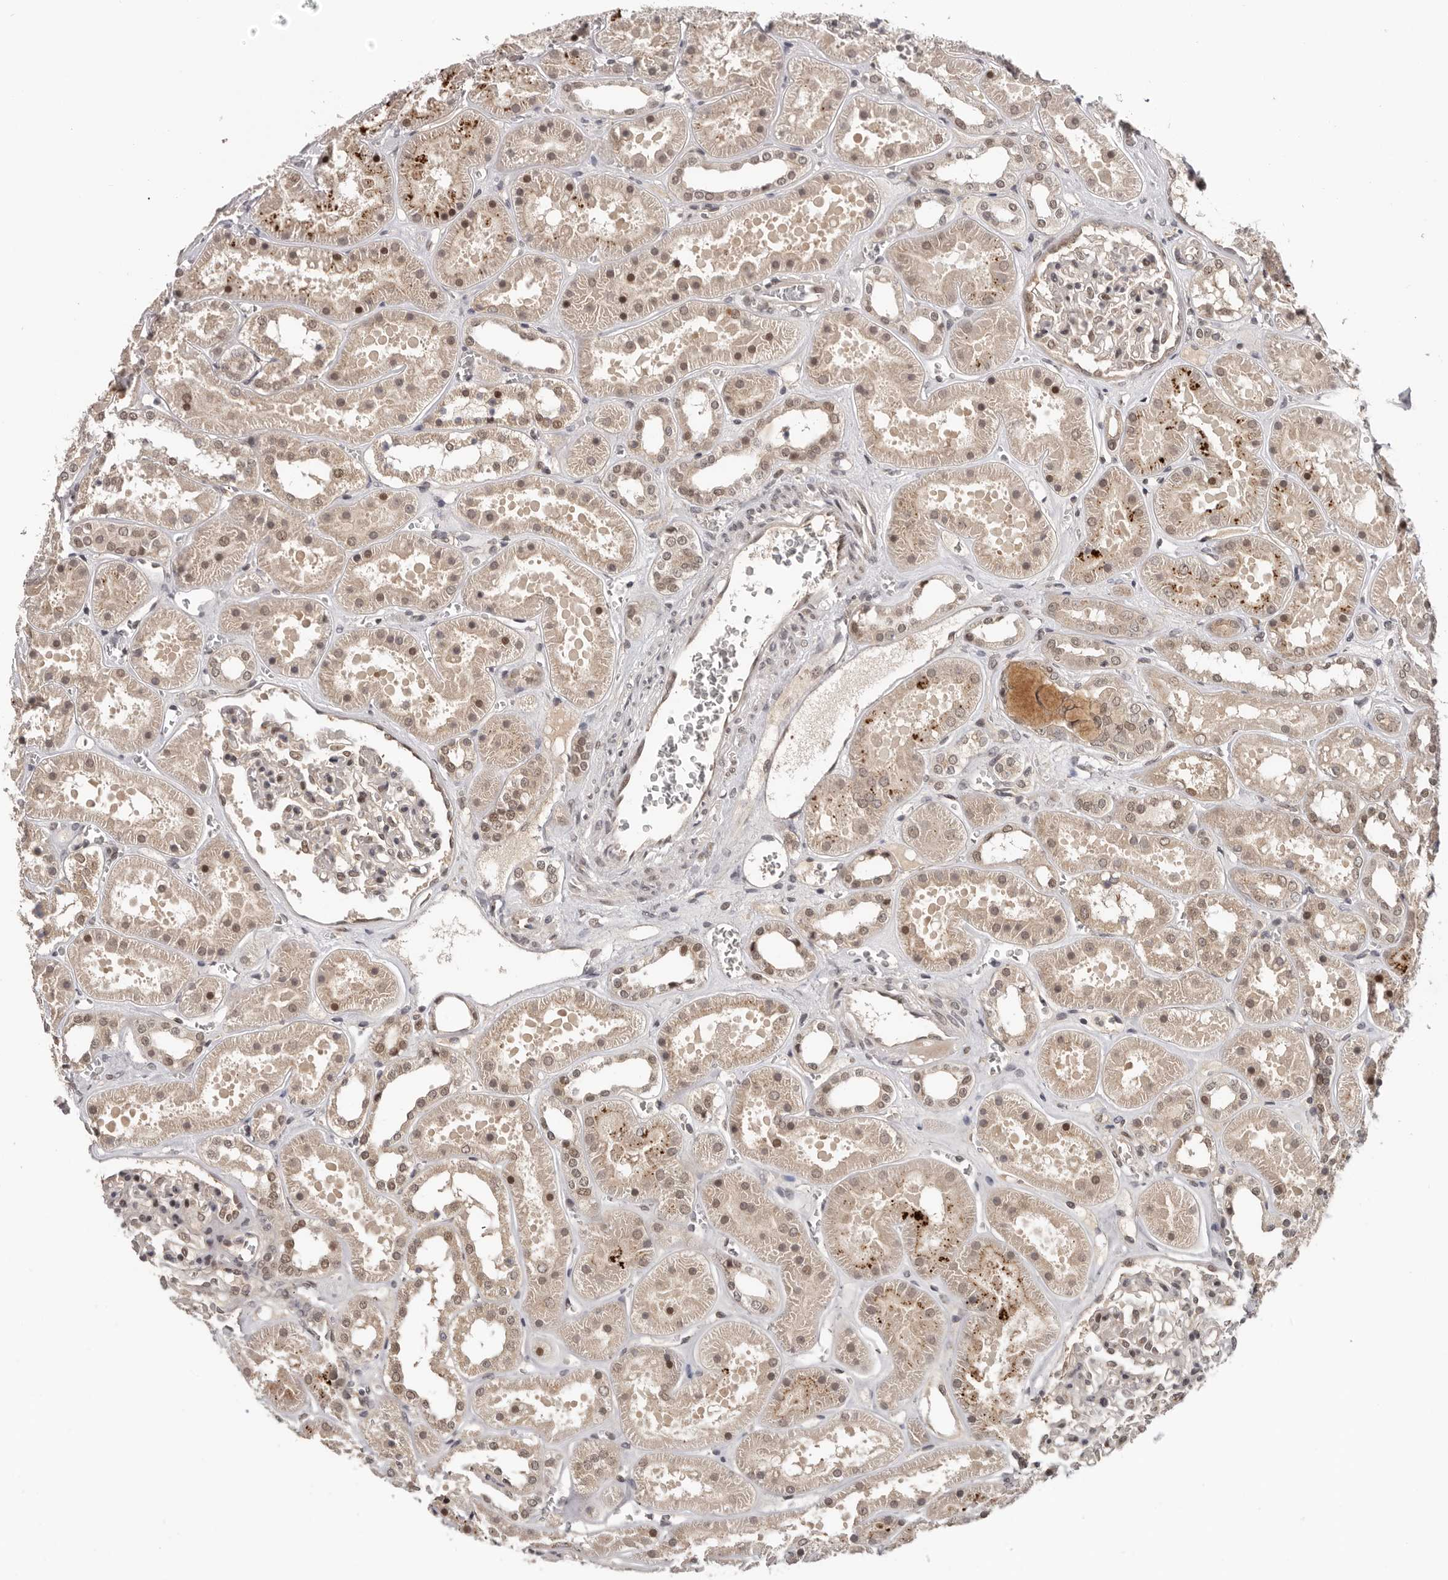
{"staining": {"intensity": "weak", "quantity": "25%-75%", "location": "nuclear"}, "tissue": "kidney", "cell_type": "Cells in glomeruli", "image_type": "normal", "snomed": [{"axis": "morphology", "description": "Normal tissue, NOS"}, {"axis": "topography", "description": "Kidney"}], "caption": "A high-resolution image shows immunohistochemistry (IHC) staining of unremarkable kidney, which exhibits weak nuclear staining in about 25%-75% of cells in glomeruli.", "gene": "TBX5", "patient": {"sex": "female", "age": 41}}